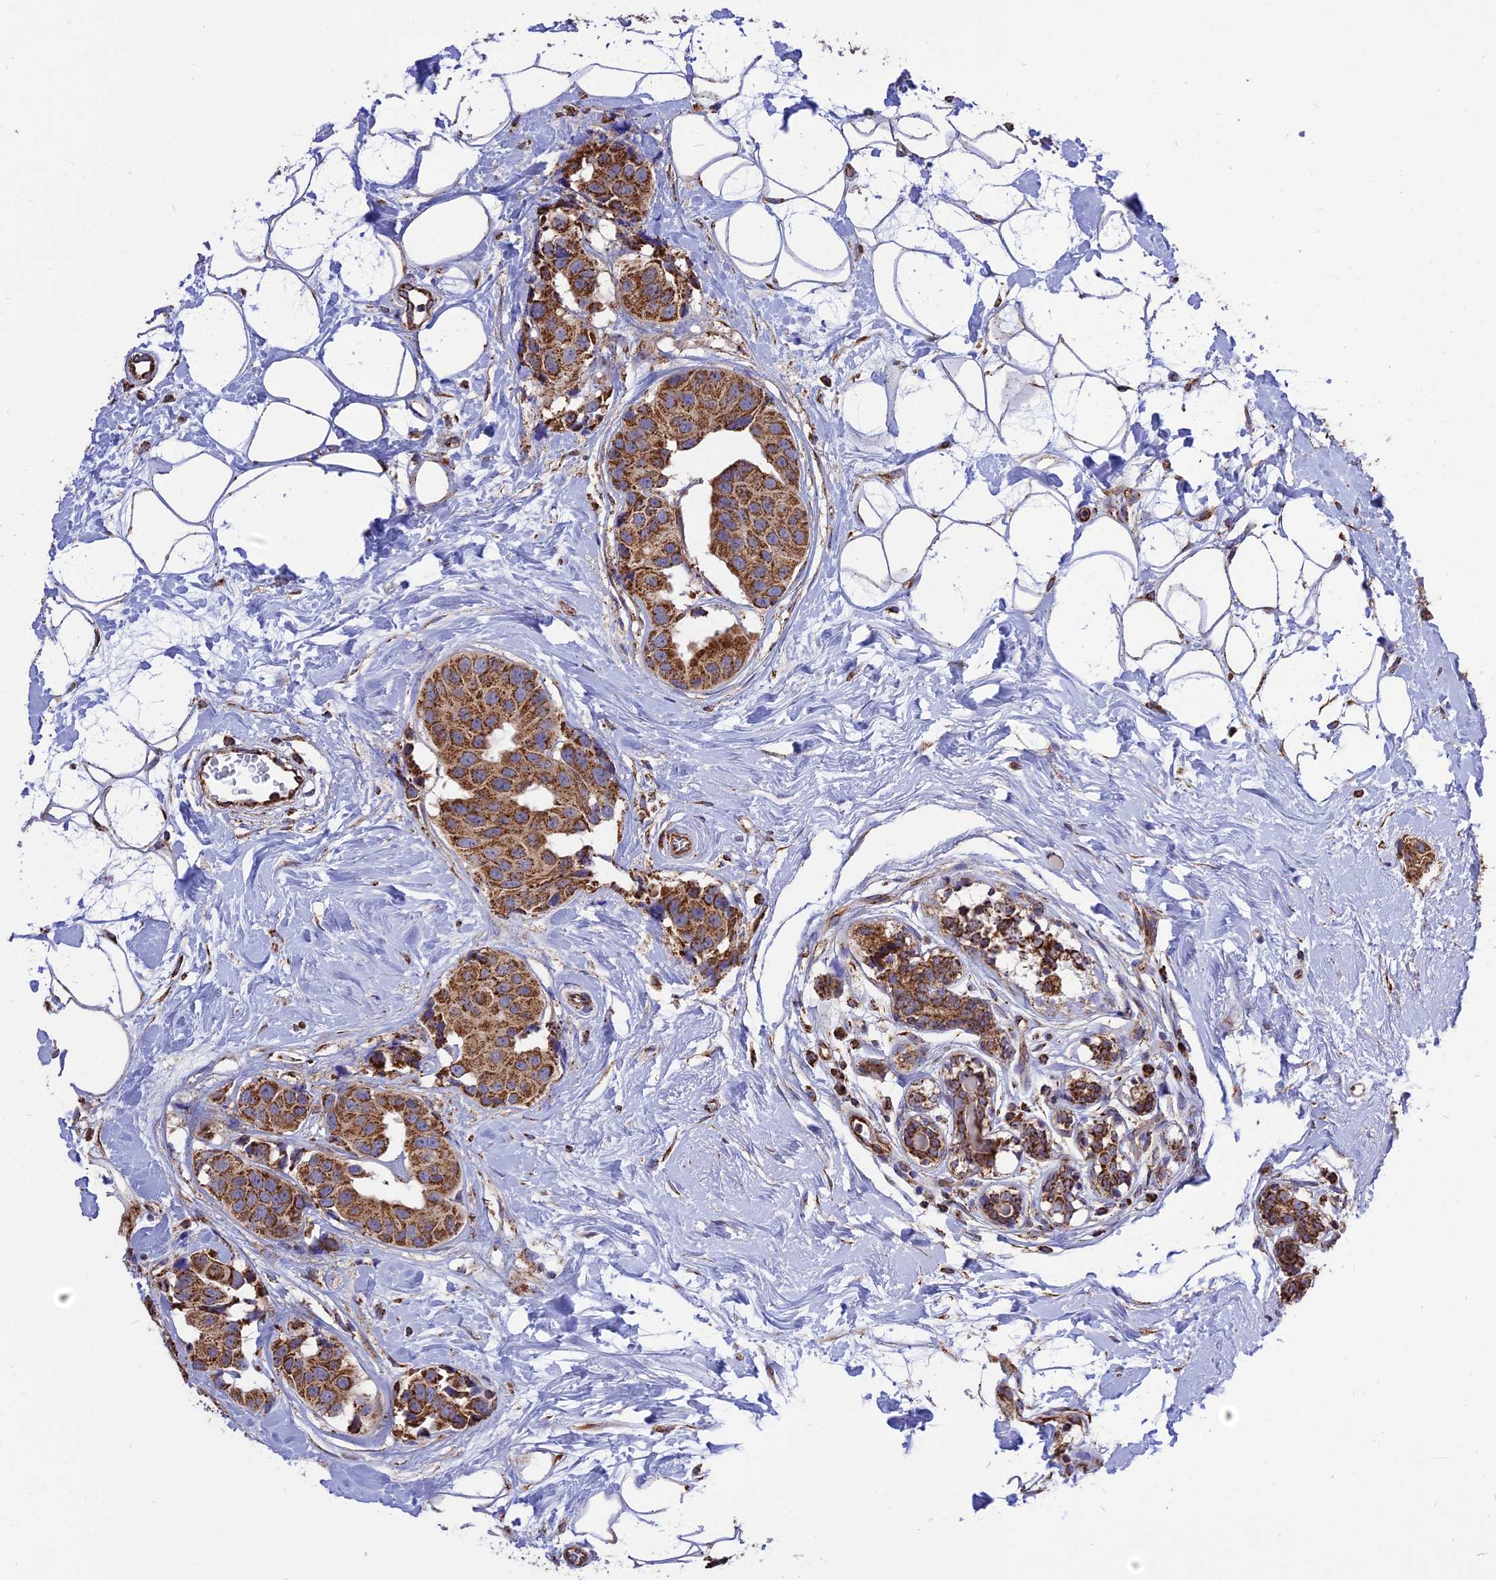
{"staining": {"intensity": "strong", "quantity": ">75%", "location": "cytoplasmic/membranous"}, "tissue": "breast cancer", "cell_type": "Tumor cells", "image_type": "cancer", "snomed": [{"axis": "morphology", "description": "Normal tissue, NOS"}, {"axis": "morphology", "description": "Duct carcinoma"}, {"axis": "topography", "description": "Breast"}], "caption": "A brown stain labels strong cytoplasmic/membranous positivity of a protein in breast infiltrating ductal carcinoma tumor cells. The protein of interest is shown in brown color, while the nuclei are stained blue.", "gene": "TTC4", "patient": {"sex": "female", "age": 39}}